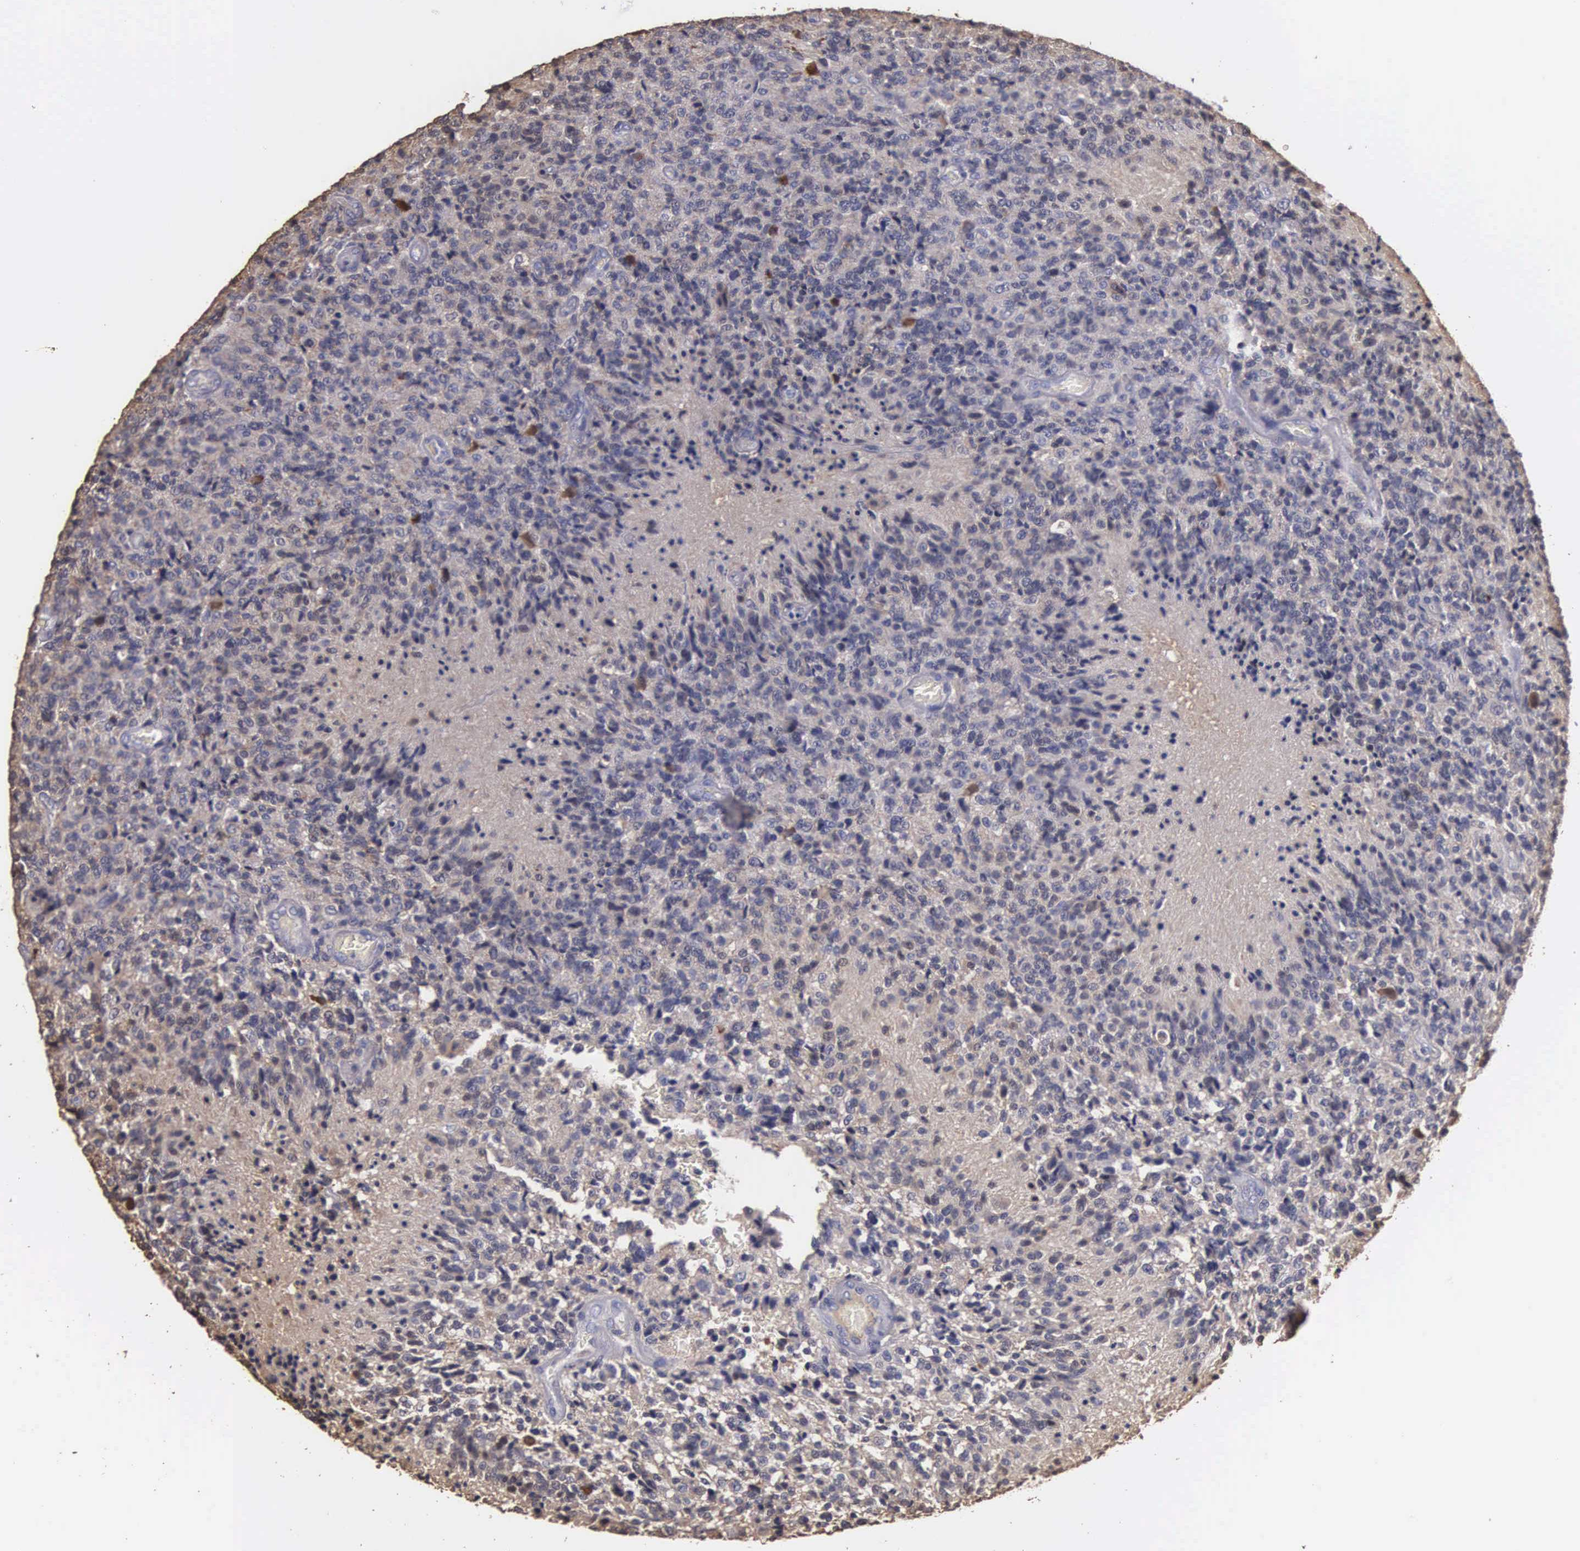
{"staining": {"intensity": "weak", "quantity": ">75%", "location": "cytoplasmic/membranous"}, "tissue": "glioma", "cell_type": "Tumor cells", "image_type": "cancer", "snomed": [{"axis": "morphology", "description": "Glioma, malignant, High grade"}, {"axis": "topography", "description": "Brain"}], "caption": "The histopathology image reveals a brown stain indicating the presence of a protein in the cytoplasmic/membranous of tumor cells in glioma. (IHC, brightfield microscopy, high magnification).", "gene": "ENO3", "patient": {"sex": "male", "age": 36}}